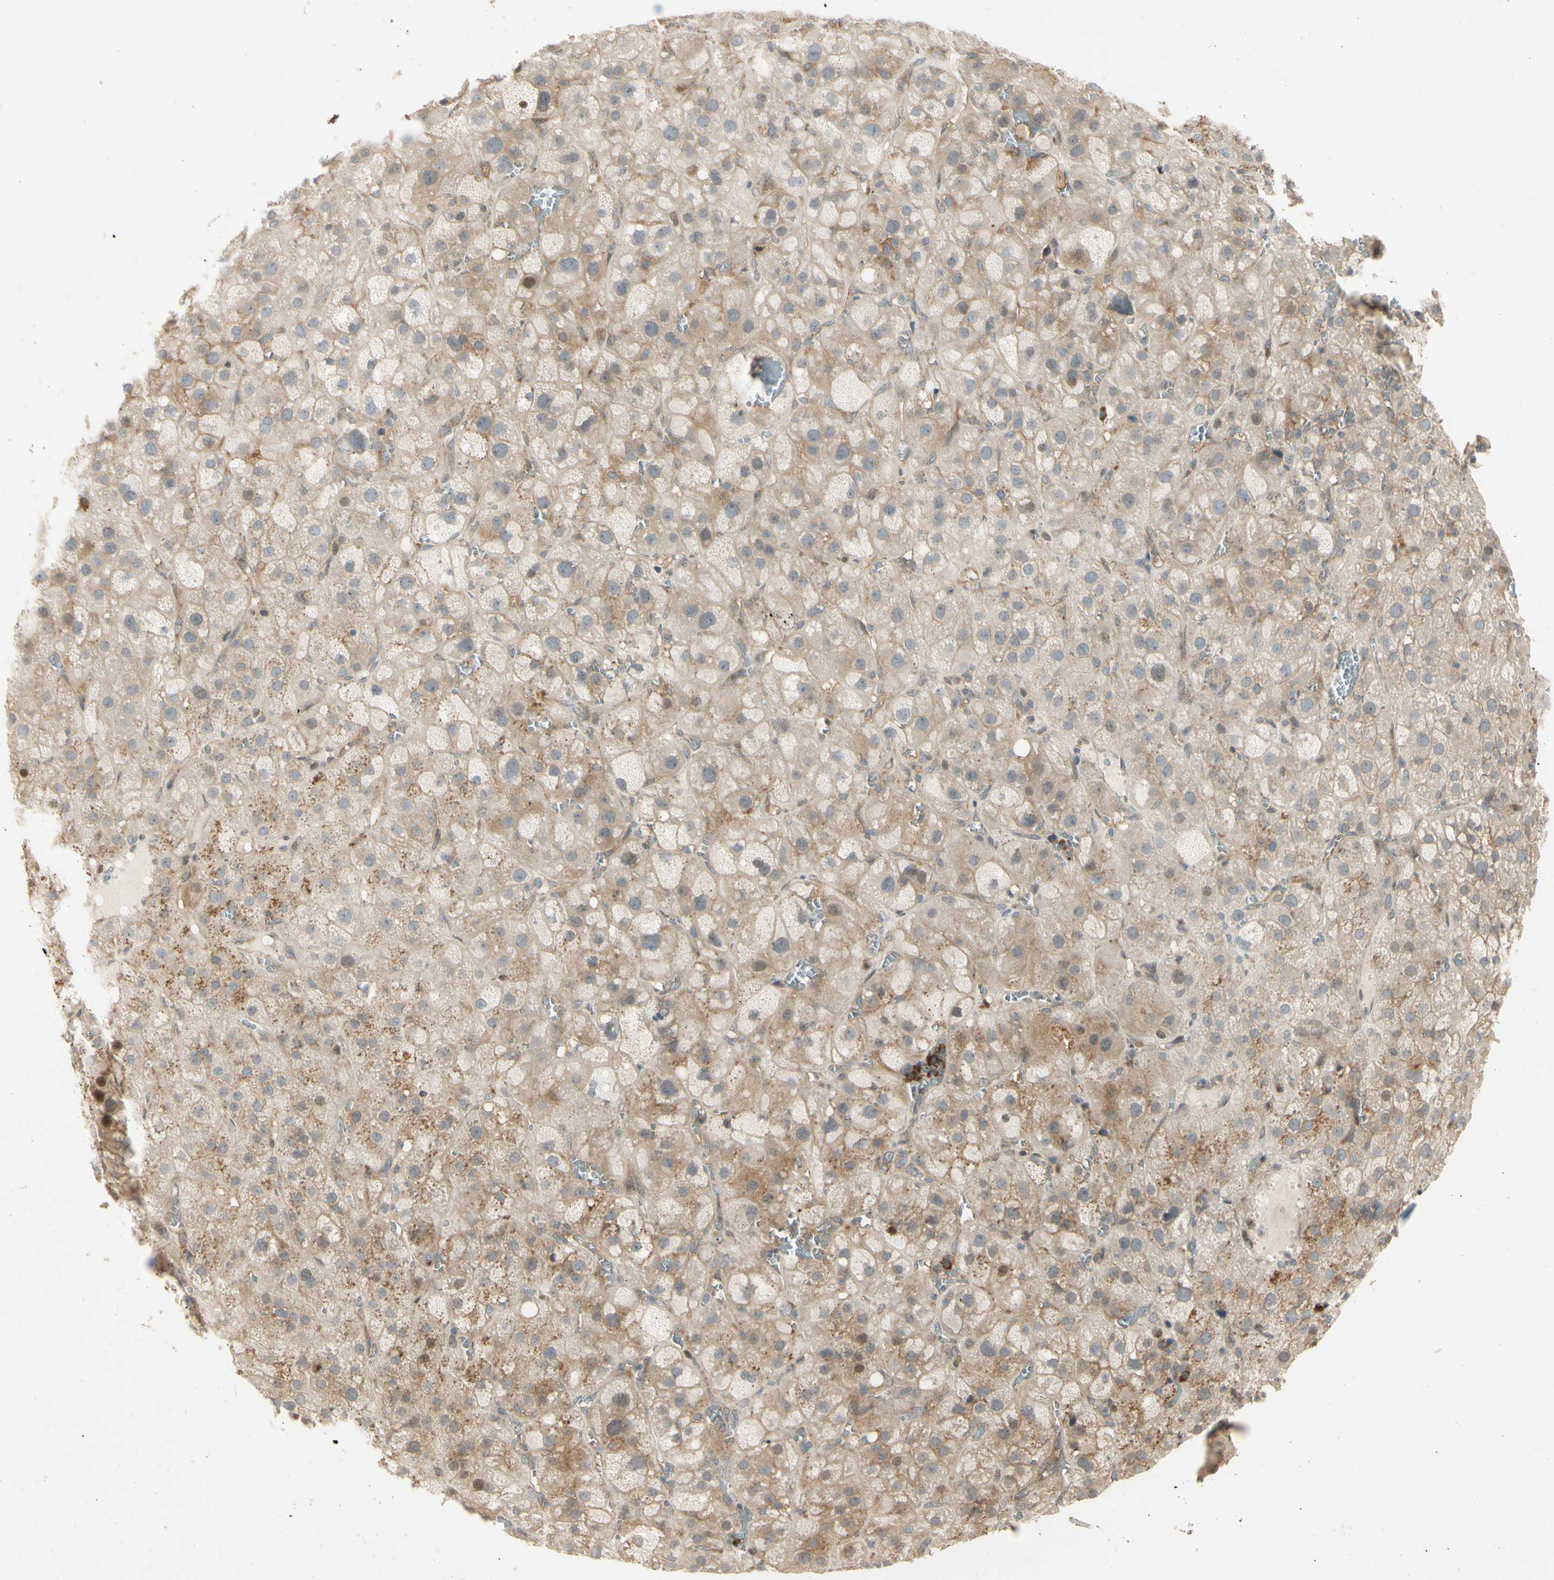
{"staining": {"intensity": "moderate", "quantity": "25%-75%", "location": "cytoplasmic/membranous,nuclear"}, "tissue": "adrenal gland", "cell_type": "Glandular cells", "image_type": "normal", "snomed": [{"axis": "morphology", "description": "Normal tissue, NOS"}, {"axis": "topography", "description": "Adrenal gland"}], "caption": "Adrenal gland was stained to show a protein in brown. There is medium levels of moderate cytoplasmic/membranous,nuclear staining in about 25%-75% of glandular cells. (DAB IHC, brown staining for protein, blue staining for nuclei).", "gene": "FNDC3B", "patient": {"sex": "female", "age": 47}}